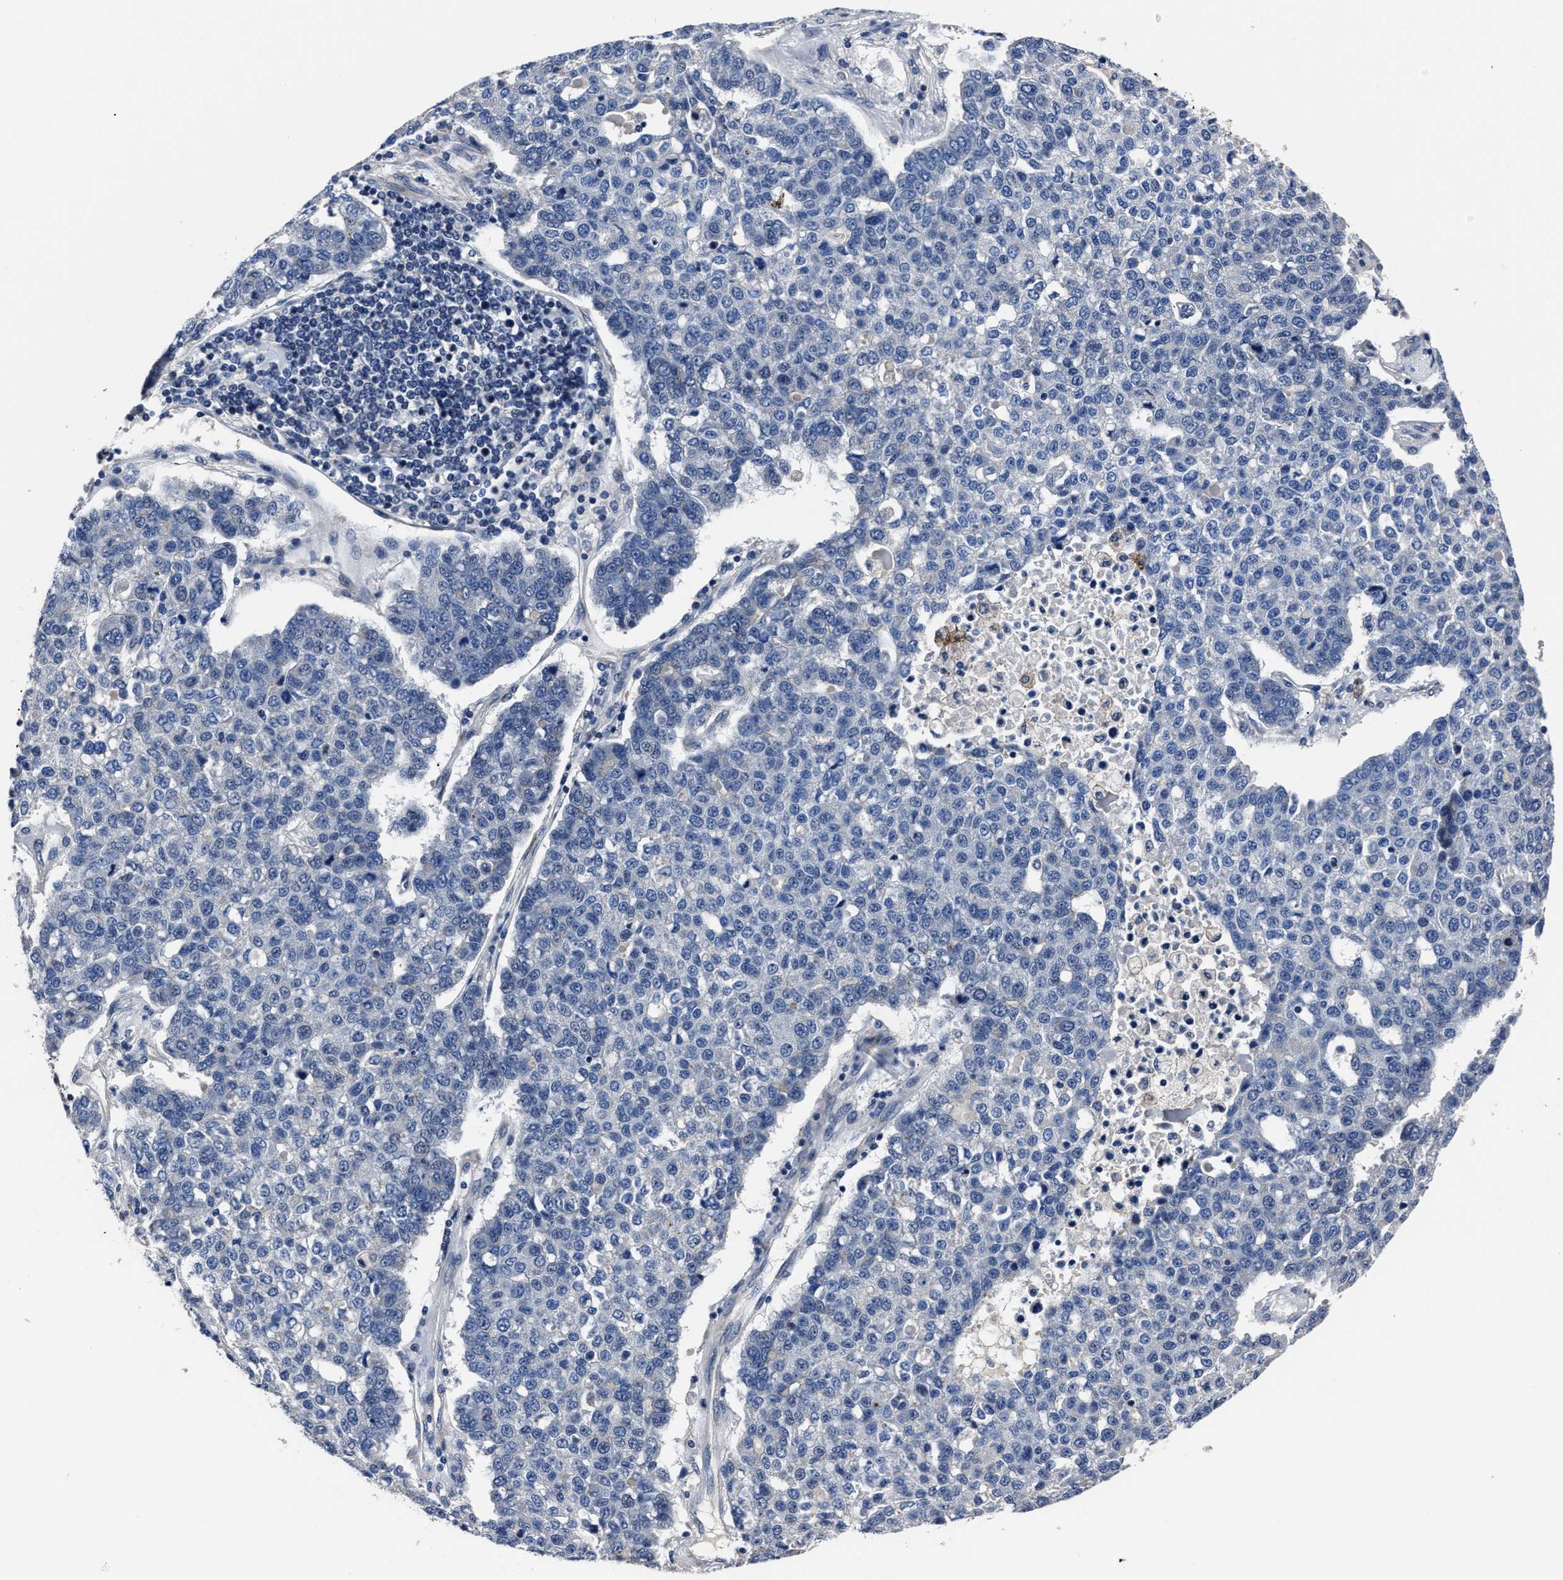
{"staining": {"intensity": "negative", "quantity": "none", "location": "none"}, "tissue": "pancreatic cancer", "cell_type": "Tumor cells", "image_type": "cancer", "snomed": [{"axis": "morphology", "description": "Adenocarcinoma, NOS"}, {"axis": "topography", "description": "Pancreas"}], "caption": "This photomicrograph is of pancreatic cancer (adenocarcinoma) stained with immunohistochemistry (IHC) to label a protein in brown with the nuclei are counter-stained blue. There is no positivity in tumor cells.", "gene": "RSBN1L", "patient": {"sex": "female", "age": 61}}